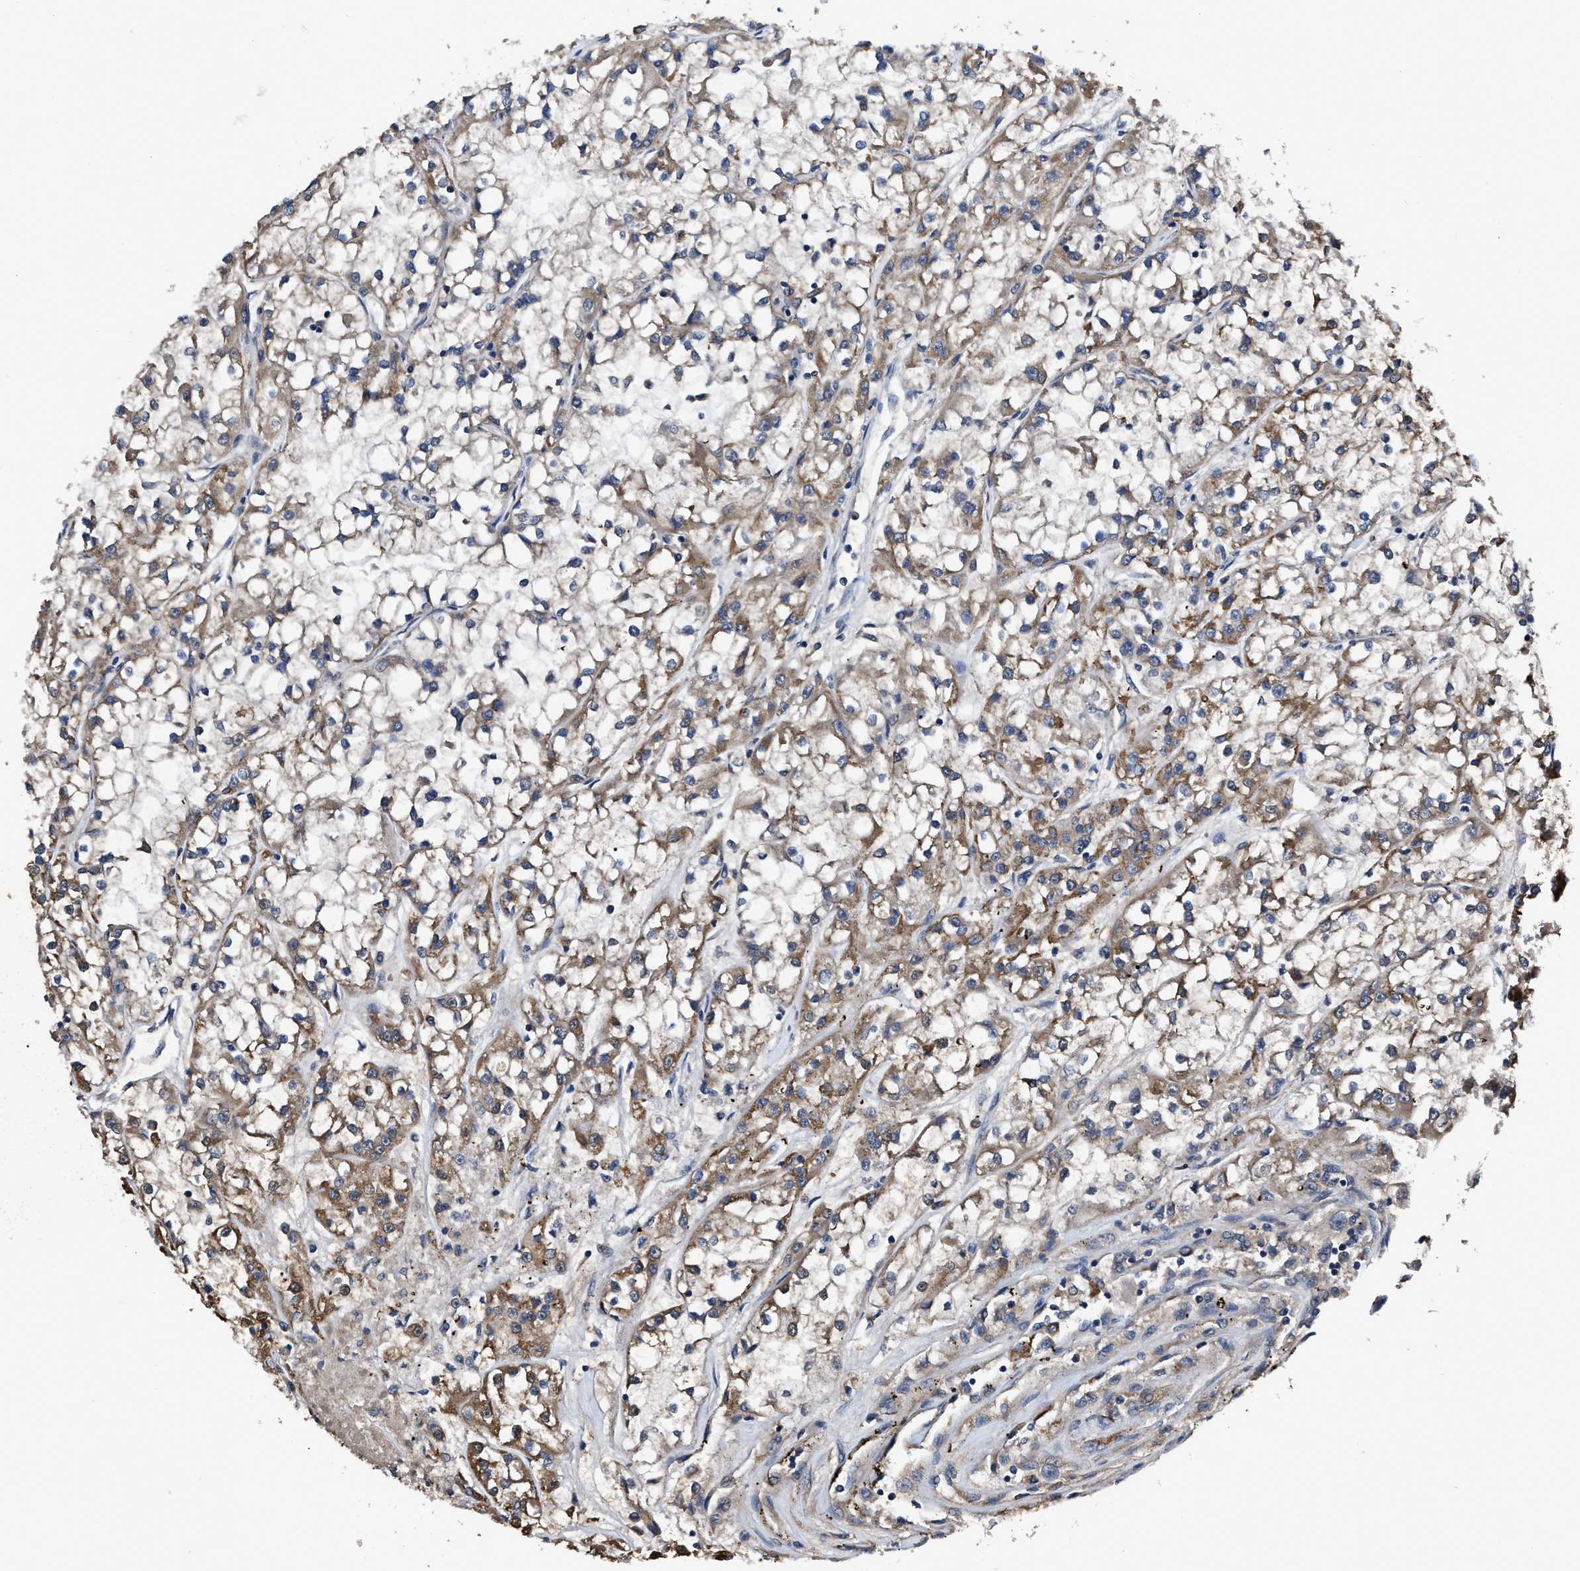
{"staining": {"intensity": "moderate", "quantity": ">75%", "location": "cytoplasmic/membranous"}, "tissue": "renal cancer", "cell_type": "Tumor cells", "image_type": "cancer", "snomed": [{"axis": "morphology", "description": "Adenocarcinoma, NOS"}, {"axis": "topography", "description": "Kidney"}], "caption": "Immunohistochemistry (IHC) staining of renal adenocarcinoma, which shows medium levels of moderate cytoplasmic/membranous staining in about >75% of tumor cells indicating moderate cytoplasmic/membranous protein positivity. The staining was performed using DAB (3,3'-diaminobenzidine) (brown) for protein detection and nuclei were counterstained in hematoxylin (blue).", "gene": "GET4", "patient": {"sex": "female", "age": 52}}